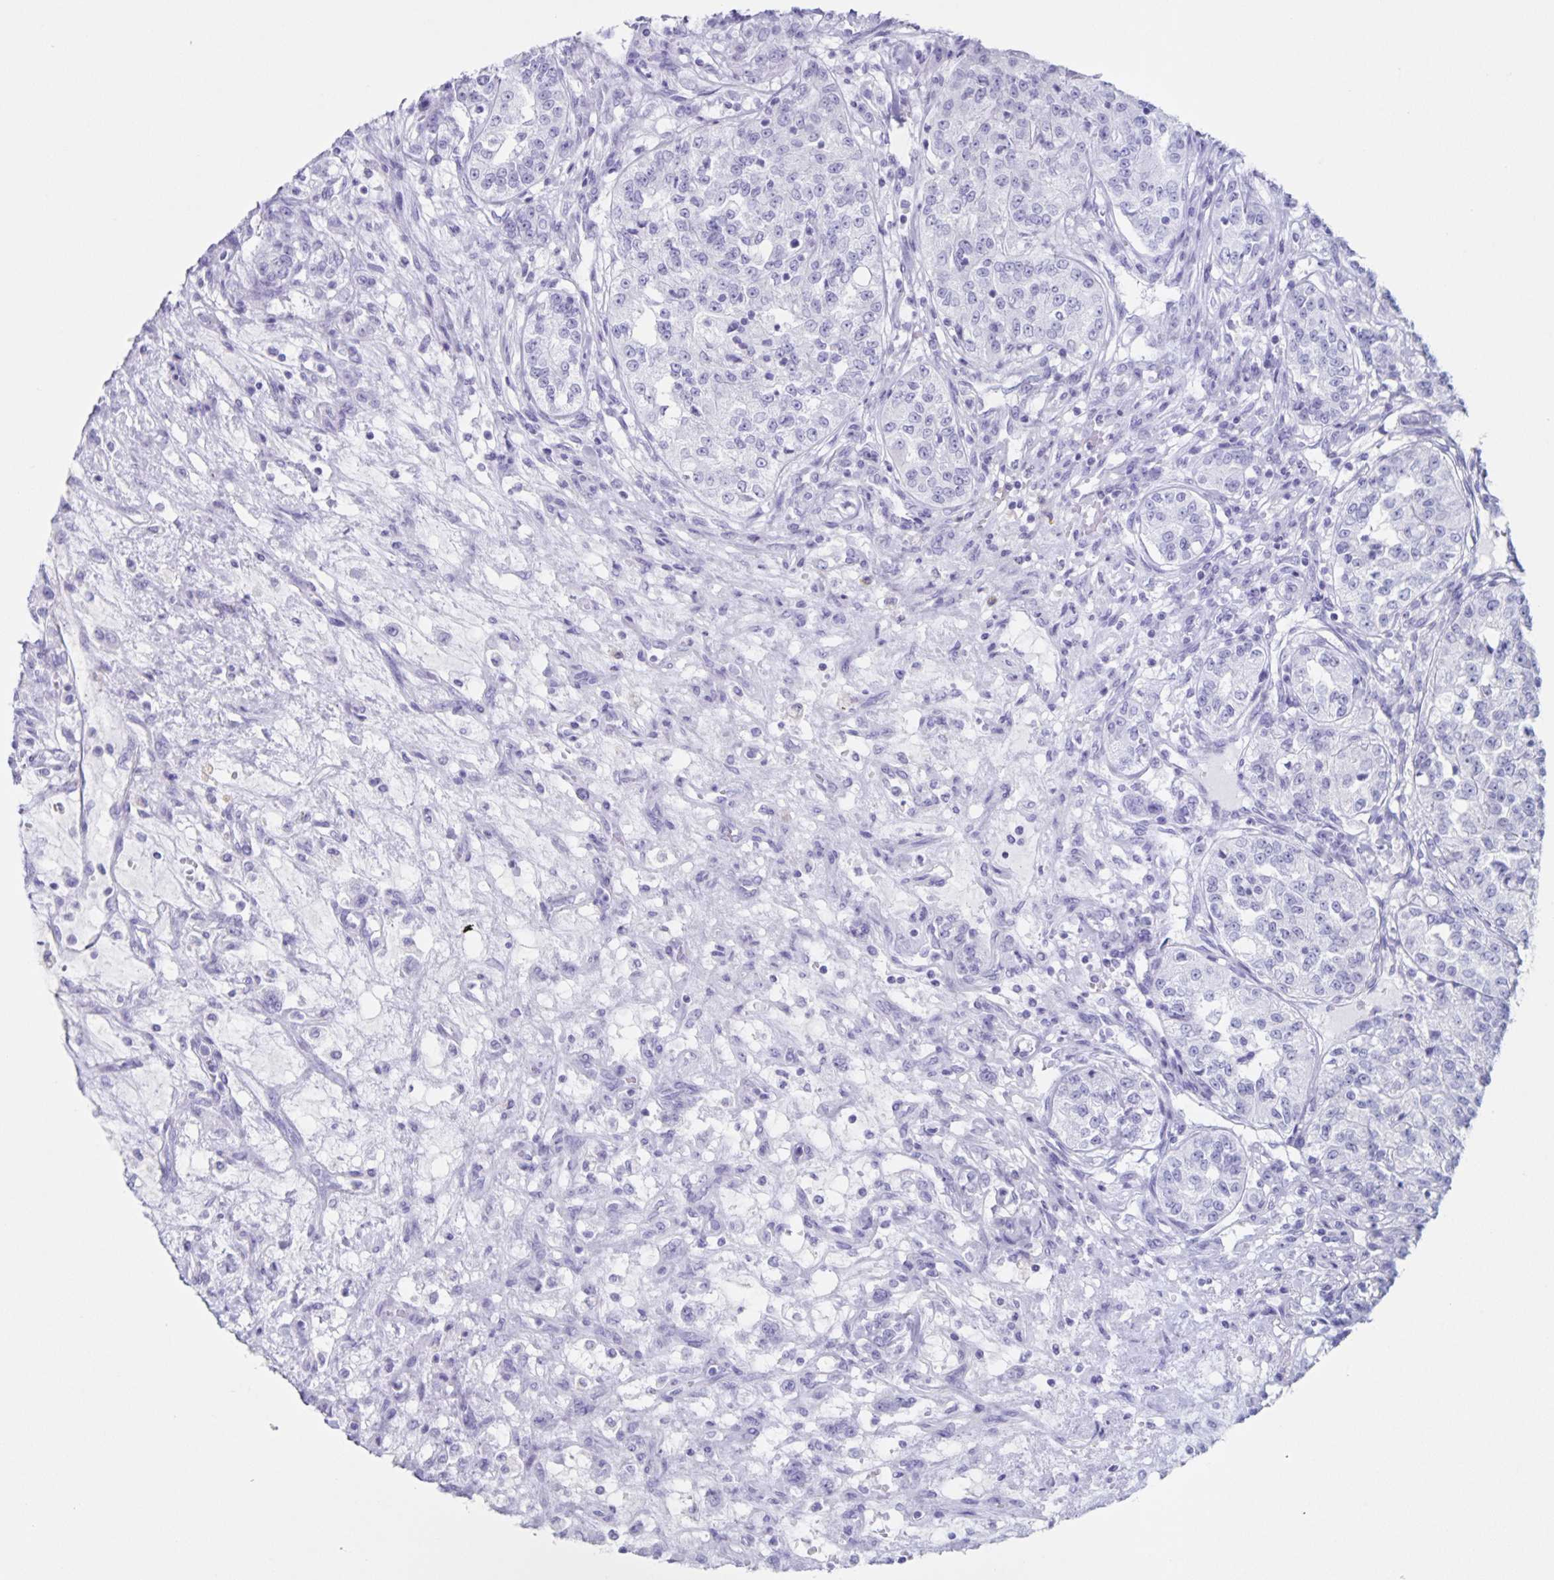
{"staining": {"intensity": "negative", "quantity": "none", "location": "none"}, "tissue": "renal cancer", "cell_type": "Tumor cells", "image_type": "cancer", "snomed": [{"axis": "morphology", "description": "Adenocarcinoma, NOS"}, {"axis": "topography", "description": "Kidney"}], "caption": "High magnification brightfield microscopy of renal cancer stained with DAB (3,3'-diaminobenzidine) (brown) and counterstained with hematoxylin (blue): tumor cells show no significant staining.", "gene": "C12orf56", "patient": {"sex": "female", "age": 63}}